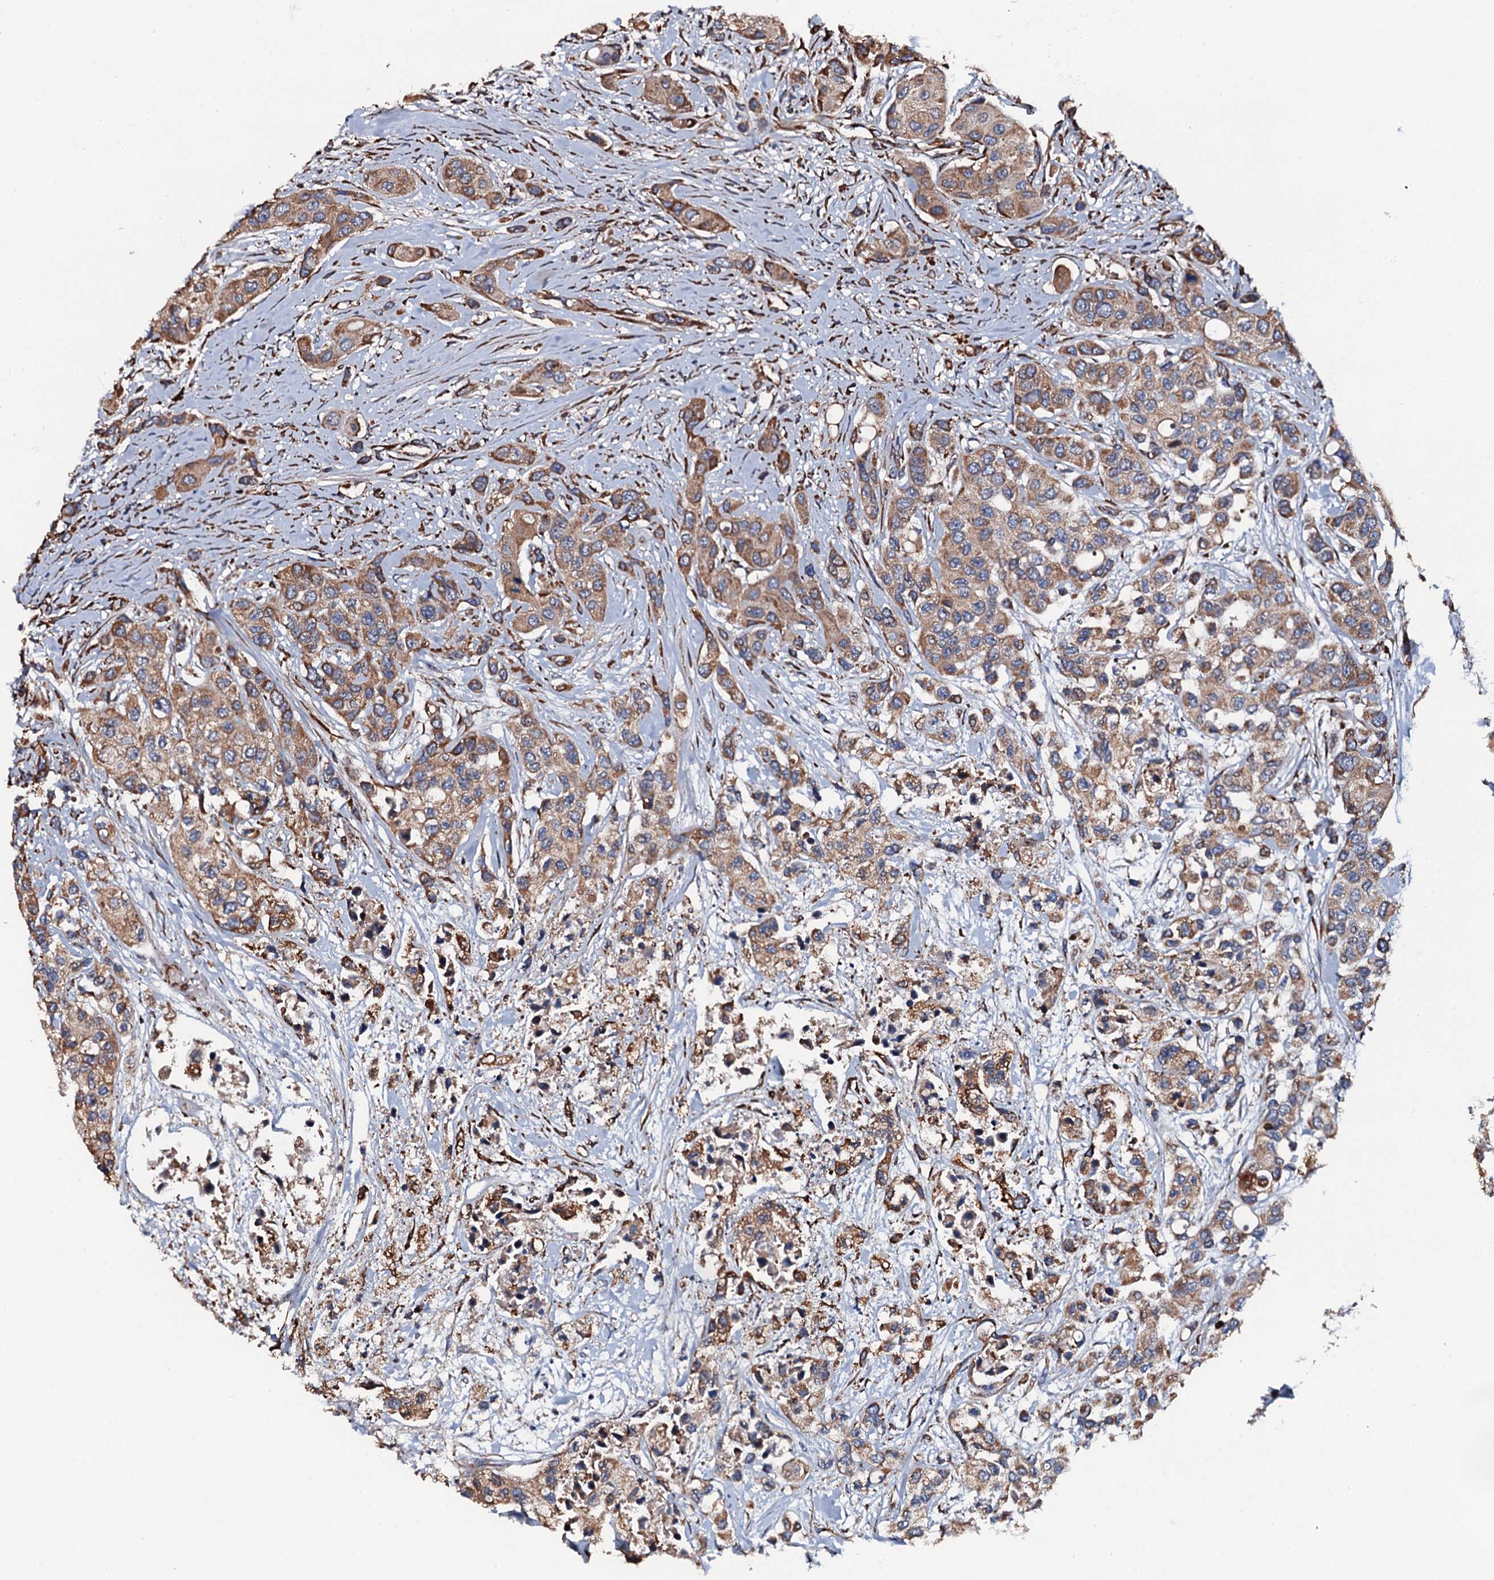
{"staining": {"intensity": "moderate", "quantity": ">75%", "location": "cytoplasmic/membranous"}, "tissue": "urothelial cancer", "cell_type": "Tumor cells", "image_type": "cancer", "snomed": [{"axis": "morphology", "description": "Normal tissue, NOS"}, {"axis": "morphology", "description": "Urothelial carcinoma, High grade"}, {"axis": "topography", "description": "Vascular tissue"}, {"axis": "topography", "description": "Urinary bladder"}], "caption": "Human urothelial cancer stained for a protein (brown) displays moderate cytoplasmic/membranous positive staining in approximately >75% of tumor cells.", "gene": "RAB12", "patient": {"sex": "female", "age": 56}}